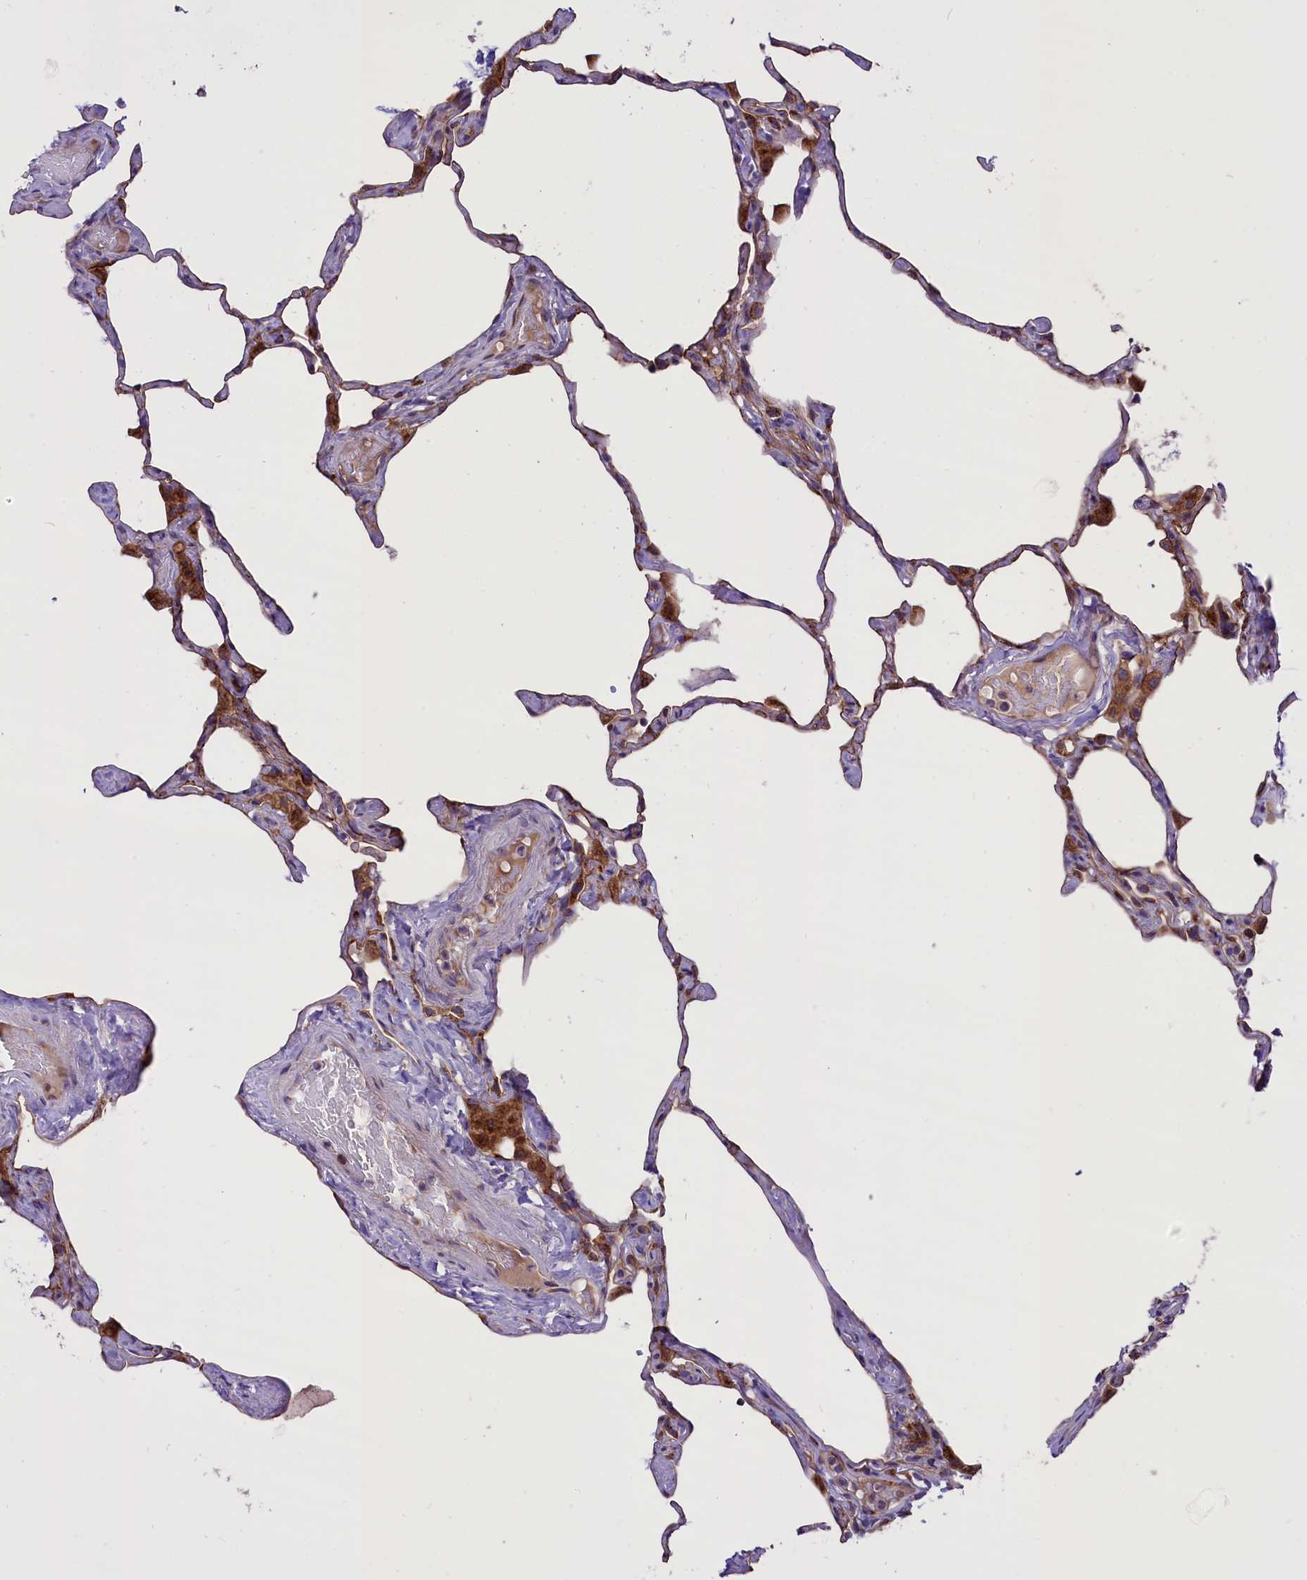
{"staining": {"intensity": "negative", "quantity": "none", "location": "none"}, "tissue": "lung", "cell_type": "Alveolar cells", "image_type": "normal", "snomed": [{"axis": "morphology", "description": "Normal tissue, NOS"}, {"axis": "topography", "description": "Lung"}], "caption": "Immunohistochemistry (IHC) micrograph of unremarkable lung stained for a protein (brown), which exhibits no expression in alveolar cells.", "gene": "PTPRU", "patient": {"sex": "male", "age": 65}}